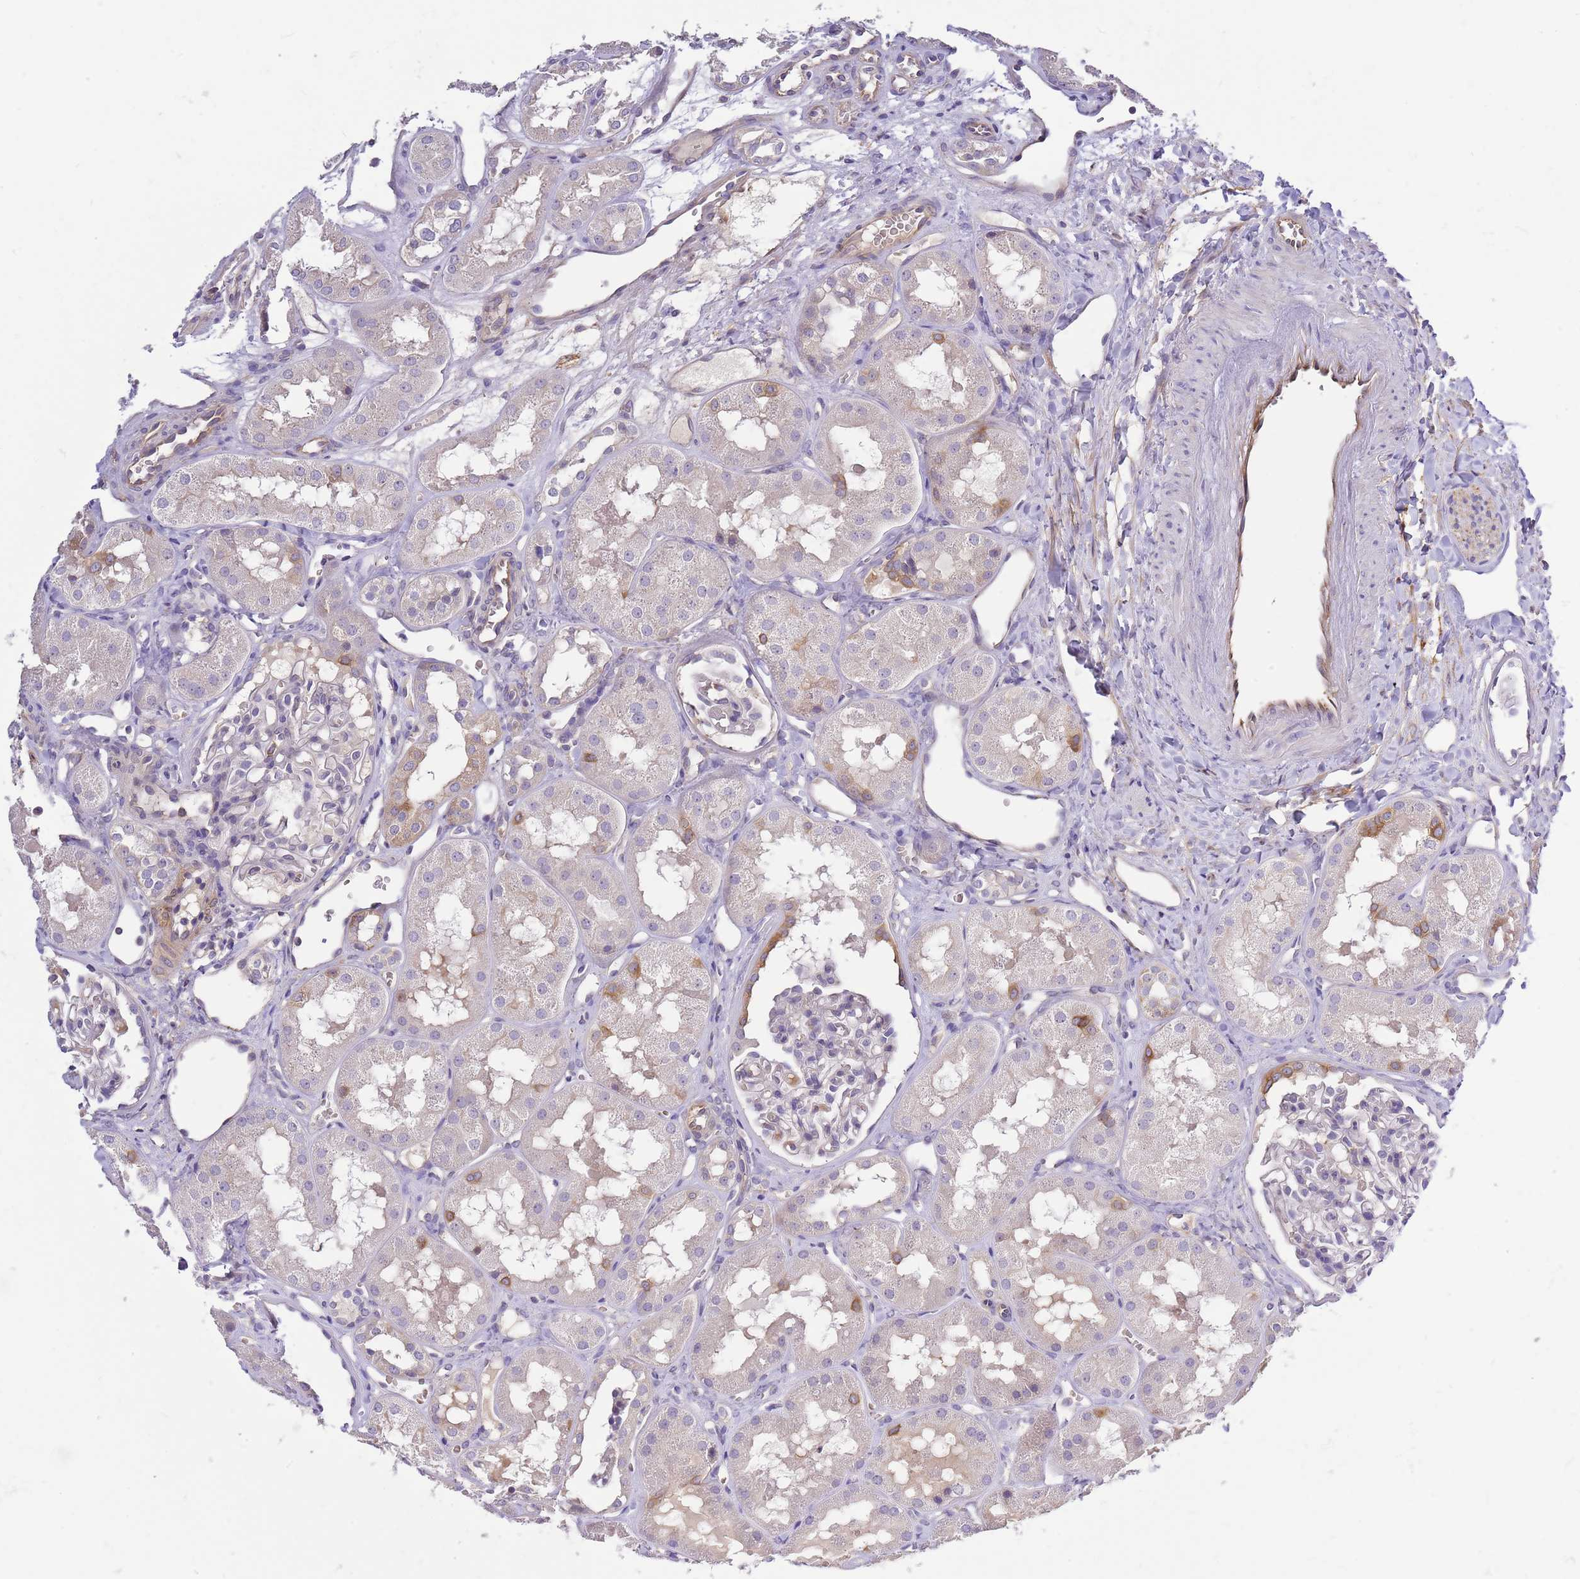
{"staining": {"intensity": "negative", "quantity": "none", "location": "none"}, "tissue": "kidney", "cell_type": "Cells in glomeruli", "image_type": "normal", "snomed": [{"axis": "morphology", "description": "Normal tissue, NOS"}, {"axis": "topography", "description": "Kidney"}], "caption": "Kidney stained for a protein using immunohistochemistry (IHC) shows no staining cells in glomeruli.", "gene": "RFK", "patient": {"sex": "male", "age": 16}}